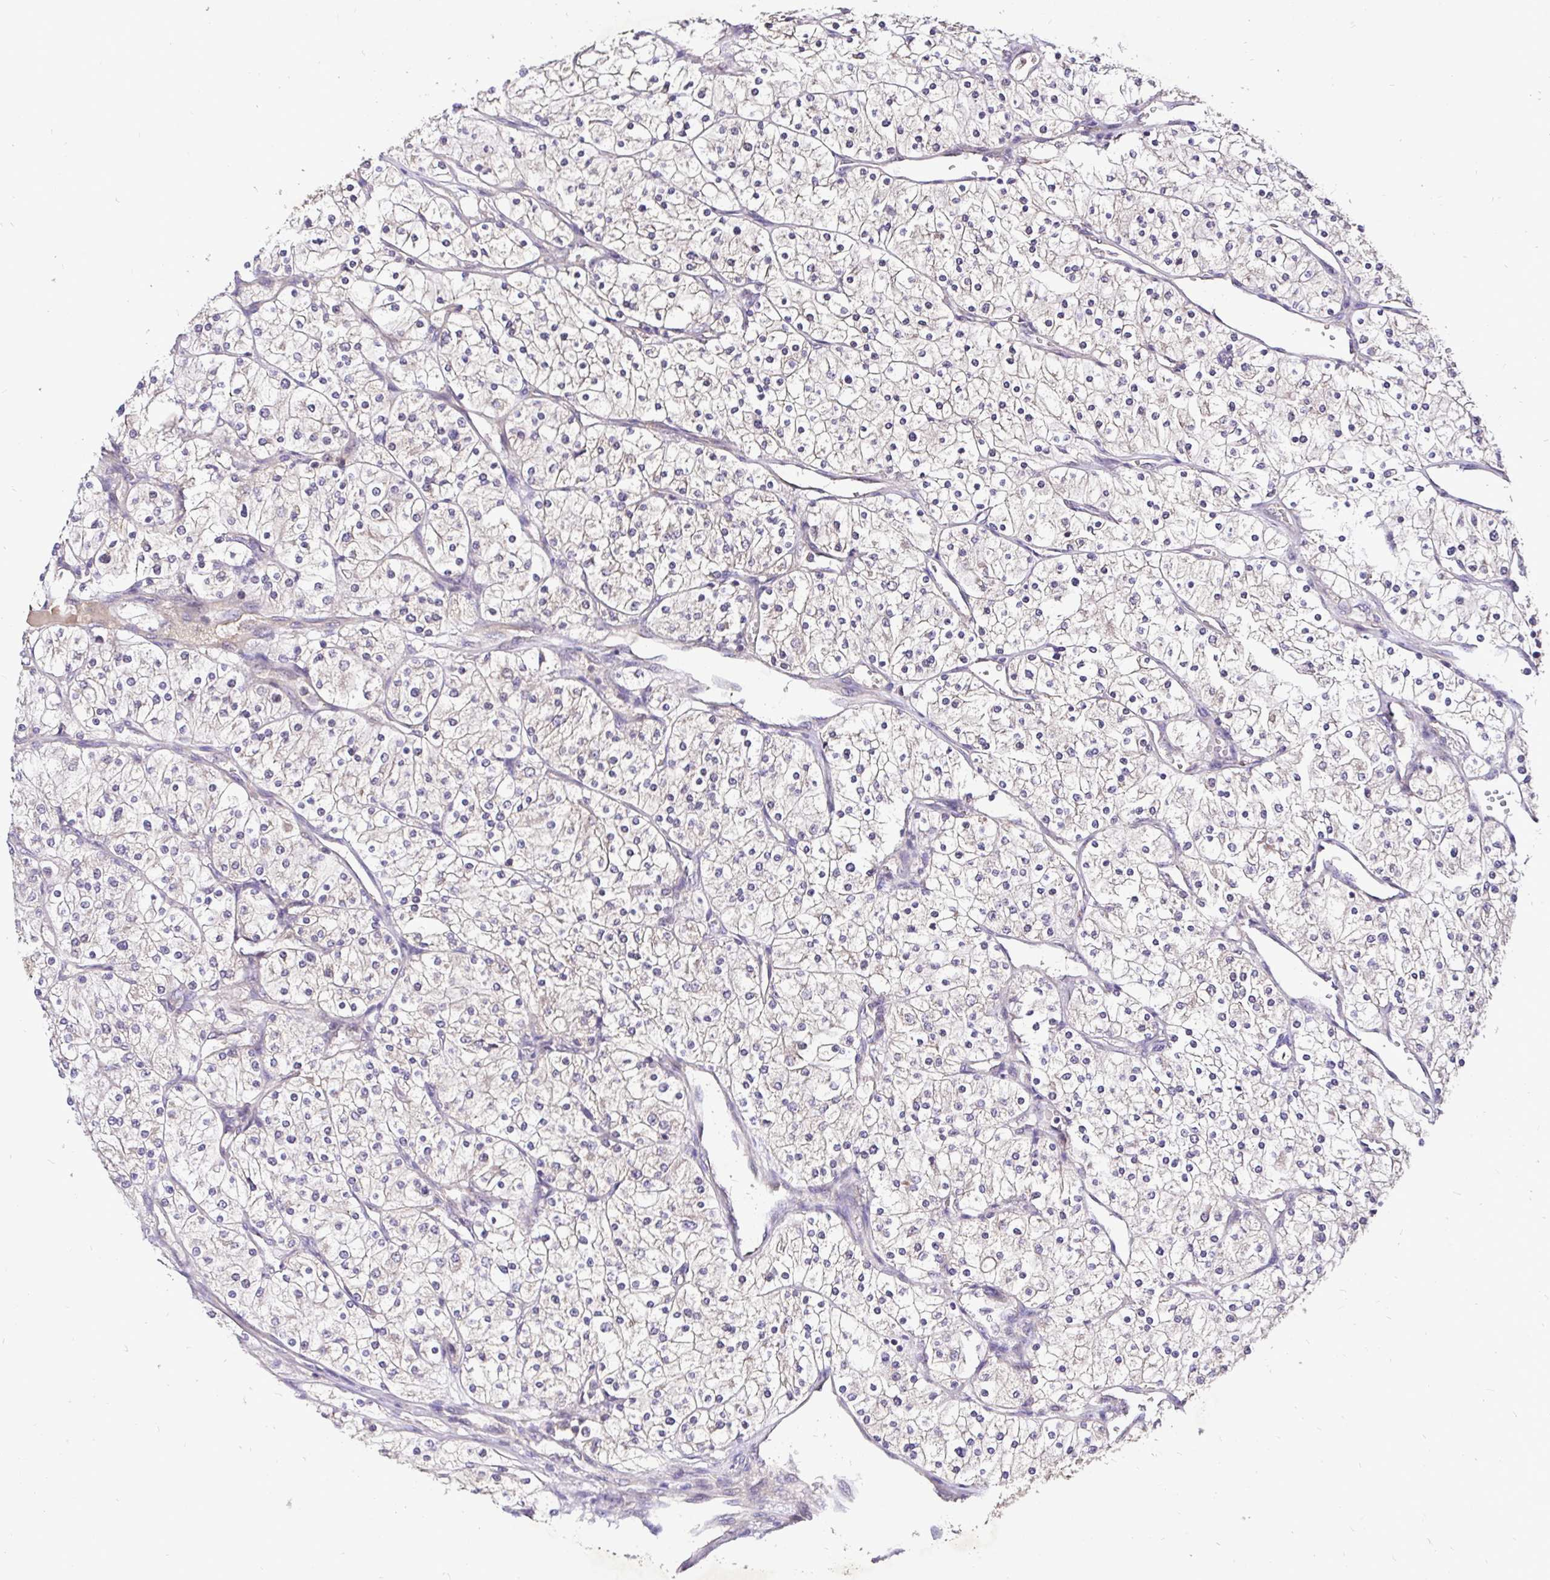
{"staining": {"intensity": "negative", "quantity": "none", "location": "none"}, "tissue": "renal cancer", "cell_type": "Tumor cells", "image_type": "cancer", "snomed": [{"axis": "morphology", "description": "Adenocarcinoma, NOS"}, {"axis": "topography", "description": "Kidney"}], "caption": "DAB (3,3'-diaminobenzidine) immunohistochemical staining of human renal cancer displays no significant expression in tumor cells. Brightfield microscopy of immunohistochemistry stained with DAB (3,3'-diaminobenzidine) (brown) and hematoxylin (blue), captured at high magnification.", "gene": "UBE2M", "patient": {"sex": "male", "age": 80}}